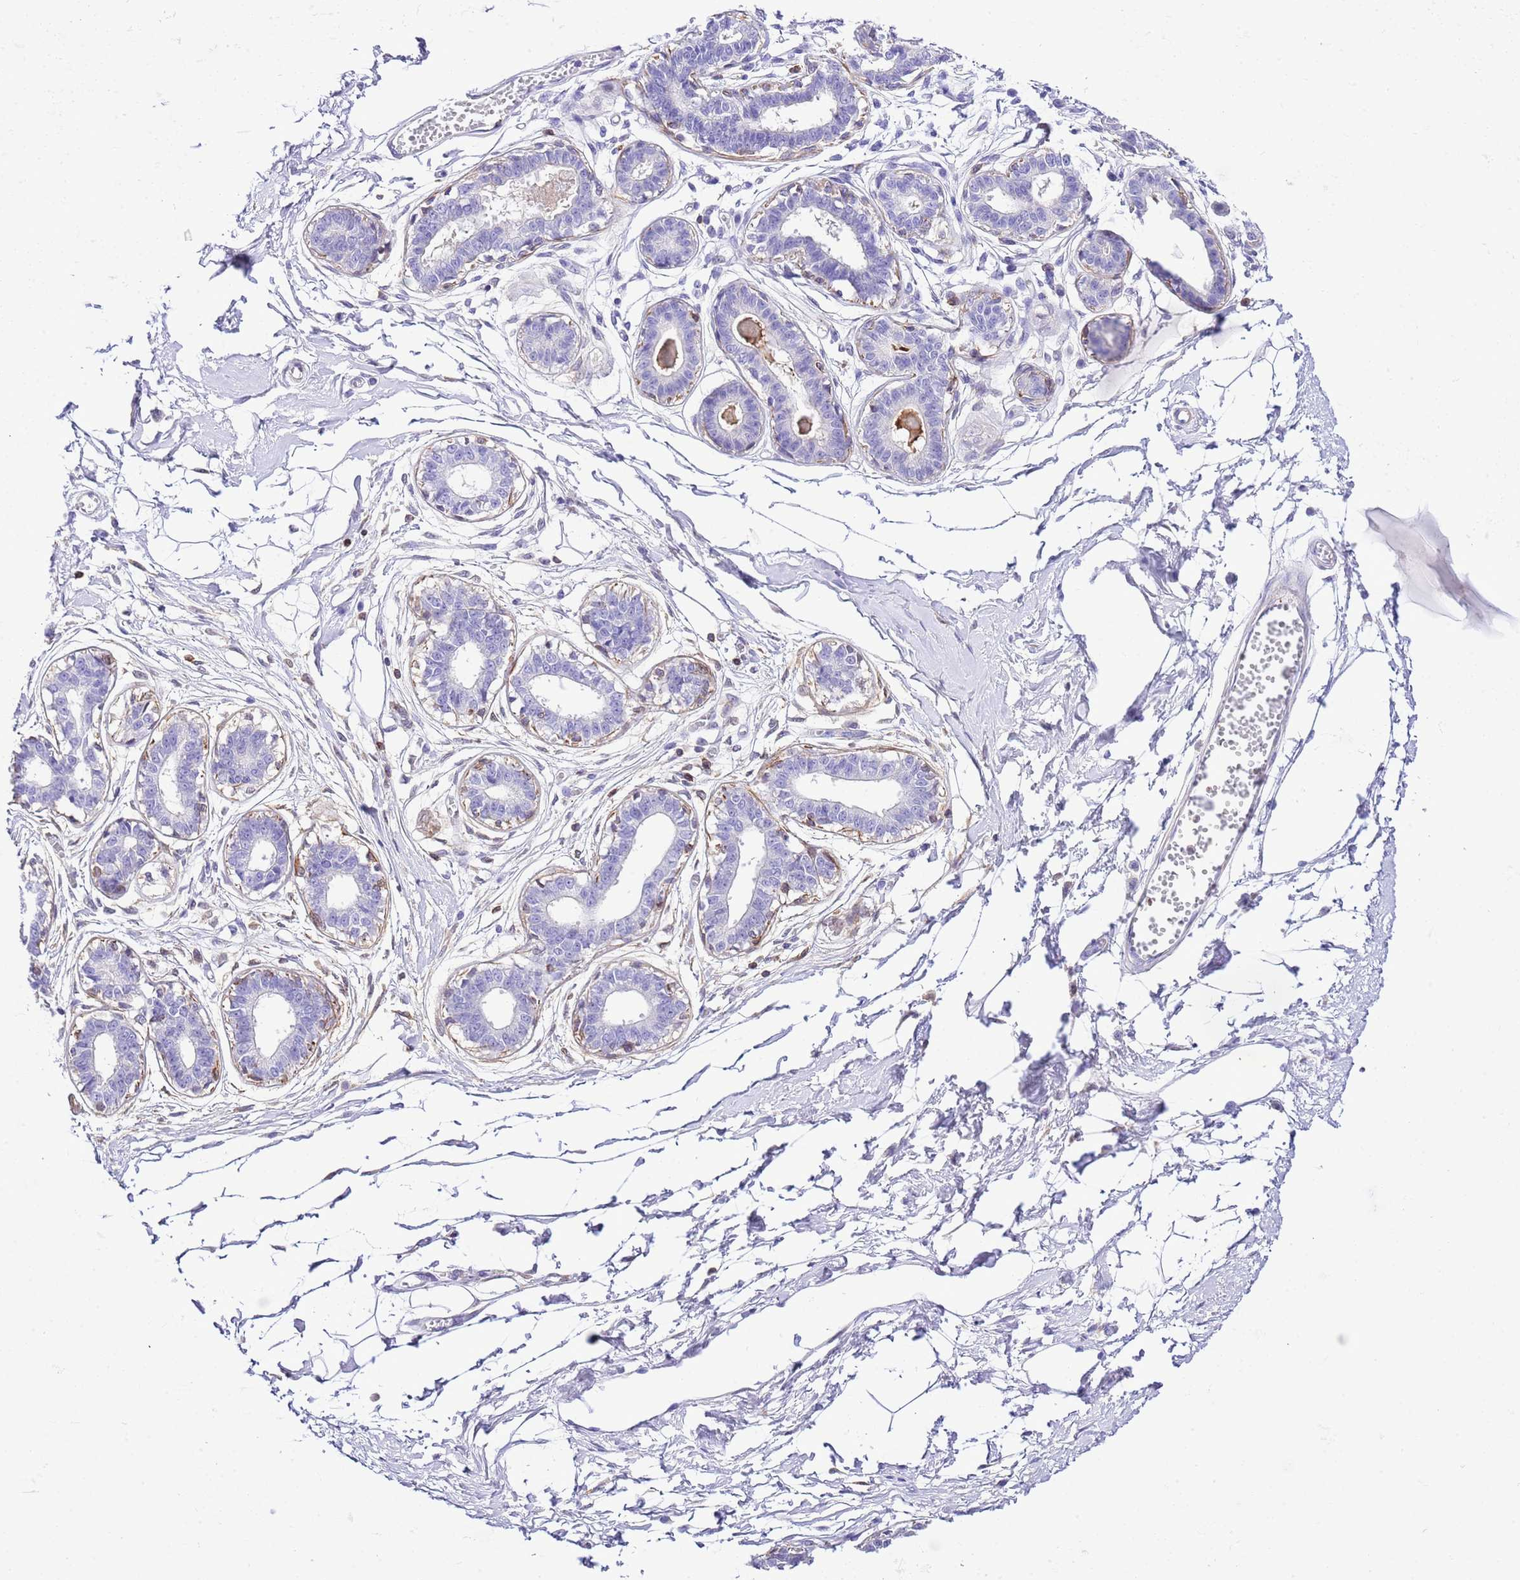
{"staining": {"intensity": "negative", "quantity": "none", "location": "none"}, "tissue": "breast", "cell_type": "Adipocytes", "image_type": "normal", "snomed": [{"axis": "morphology", "description": "Normal tissue, NOS"}, {"axis": "topography", "description": "Breast"}], "caption": "Protein analysis of normal breast reveals no significant expression in adipocytes. (DAB (3,3'-diaminobenzidine) immunohistochemistry visualized using brightfield microscopy, high magnification).", "gene": "CNN2", "patient": {"sex": "female", "age": 45}}